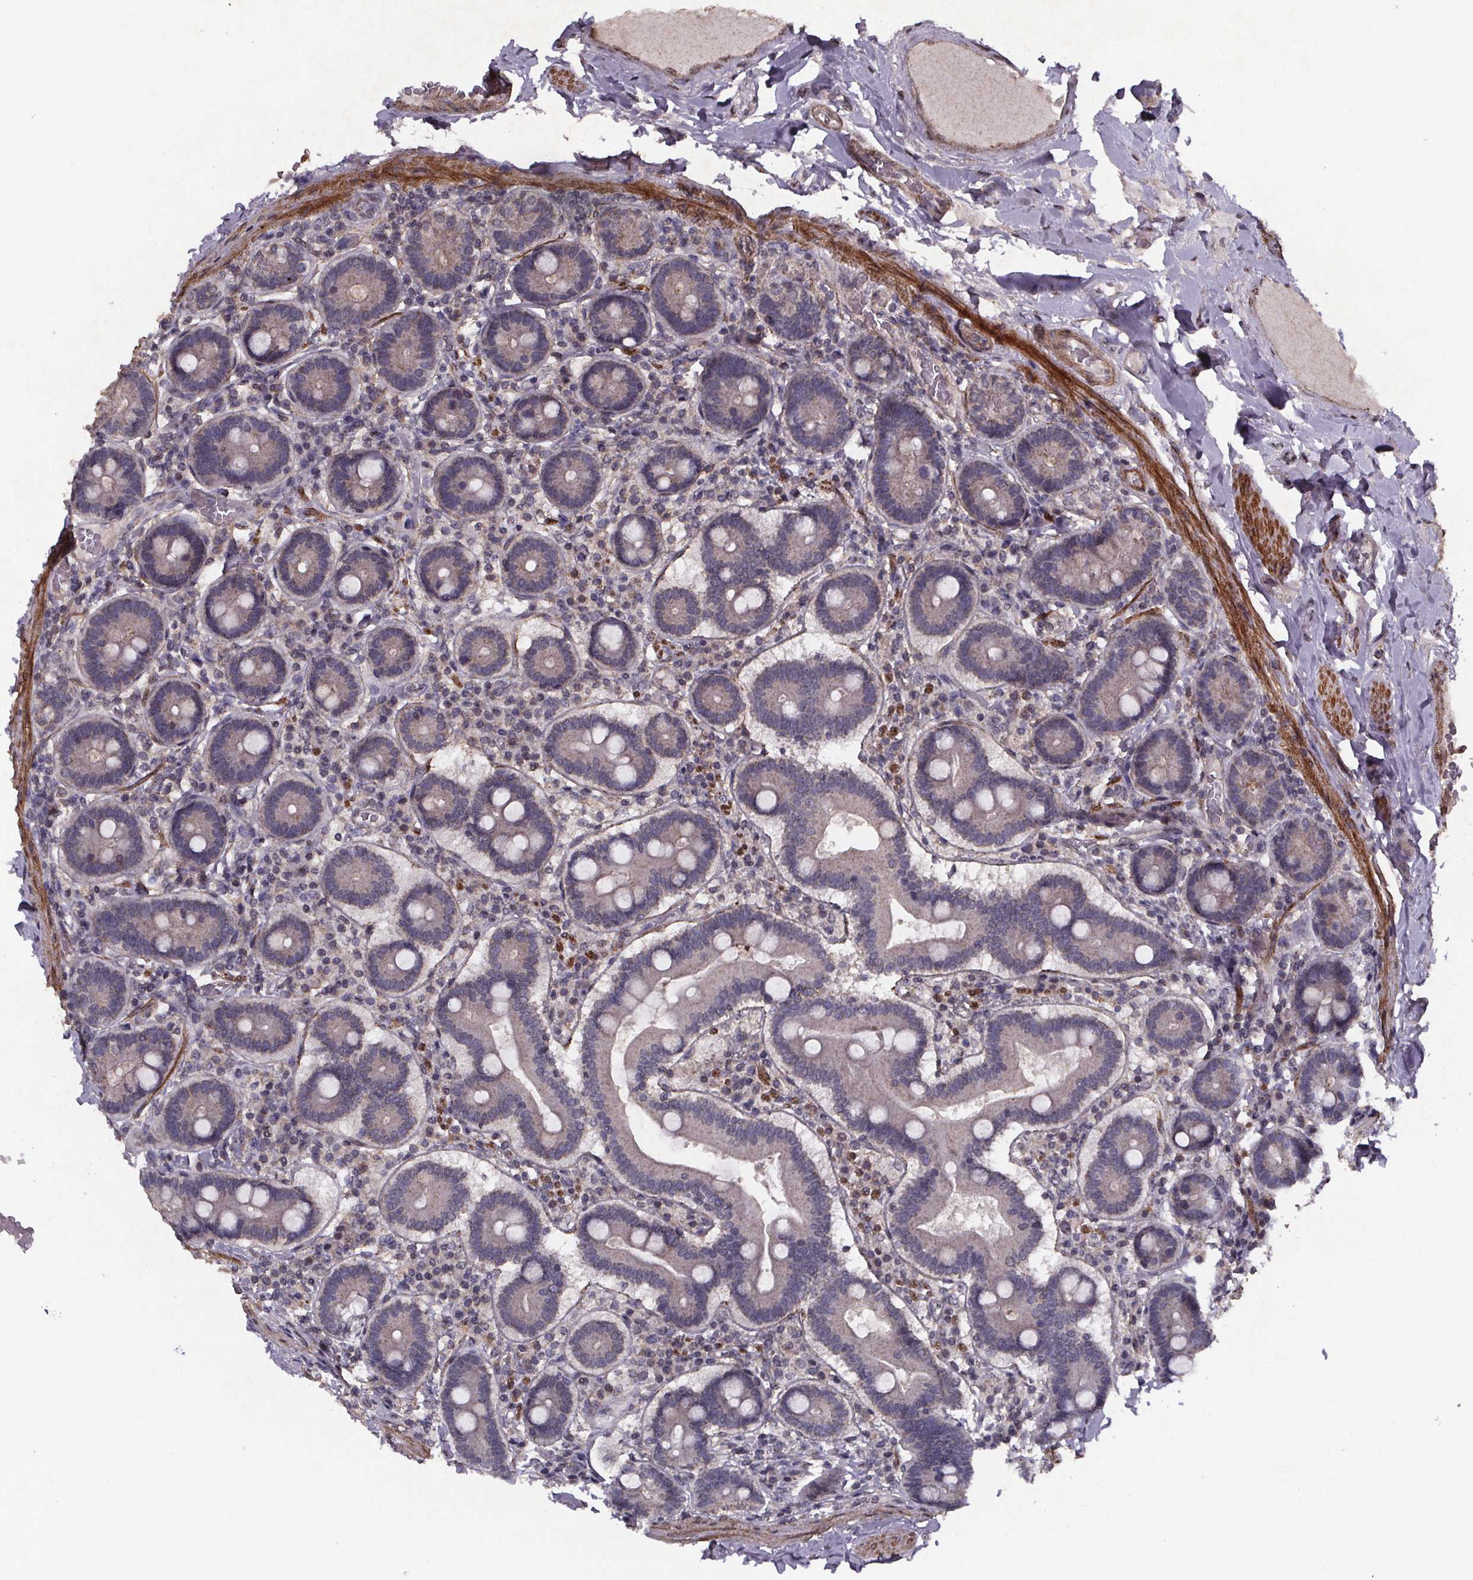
{"staining": {"intensity": "negative", "quantity": "none", "location": "none"}, "tissue": "duodenum", "cell_type": "Glandular cells", "image_type": "normal", "snomed": [{"axis": "morphology", "description": "Normal tissue, NOS"}, {"axis": "topography", "description": "Duodenum"}], "caption": "Immunohistochemical staining of unremarkable duodenum exhibits no significant expression in glandular cells. (DAB (3,3'-diaminobenzidine) IHC with hematoxylin counter stain).", "gene": "PALLD", "patient": {"sex": "female", "age": 62}}